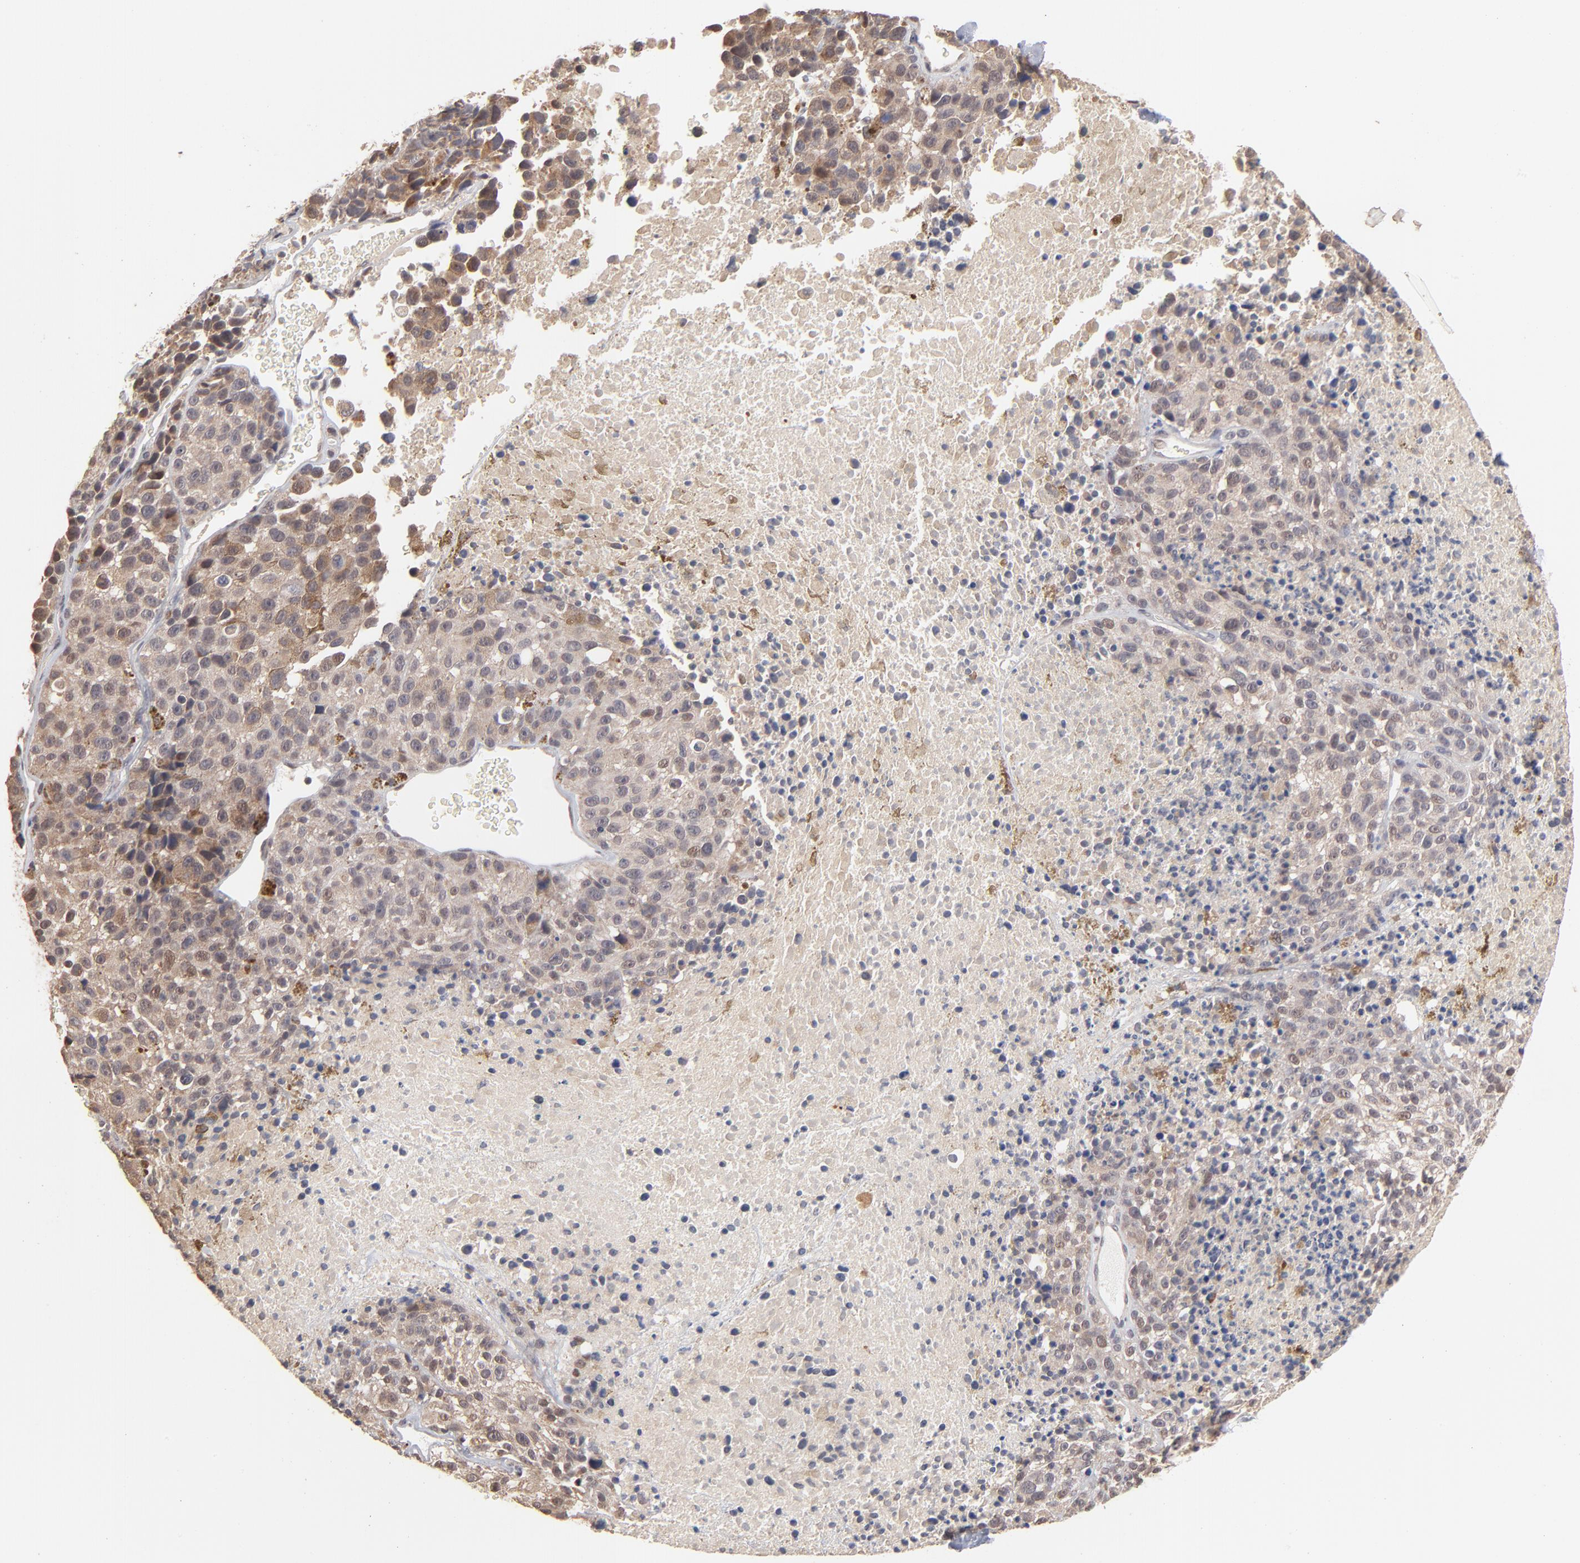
{"staining": {"intensity": "moderate", "quantity": "25%-75%", "location": "cytoplasmic/membranous,nuclear"}, "tissue": "melanoma", "cell_type": "Tumor cells", "image_type": "cancer", "snomed": [{"axis": "morphology", "description": "Malignant melanoma, Metastatic site"}, {"axis": "topography", "description": "Cerebral cortex"}], "caption": "Immunohistochemical staining of human melanoma reveals moderate cytoplasmic/membranous and nuclear protein staining in approximately 25%-75% of tumor cells.", "gene": "MSL2", "patient": {"sex": "female", "age": 52}}